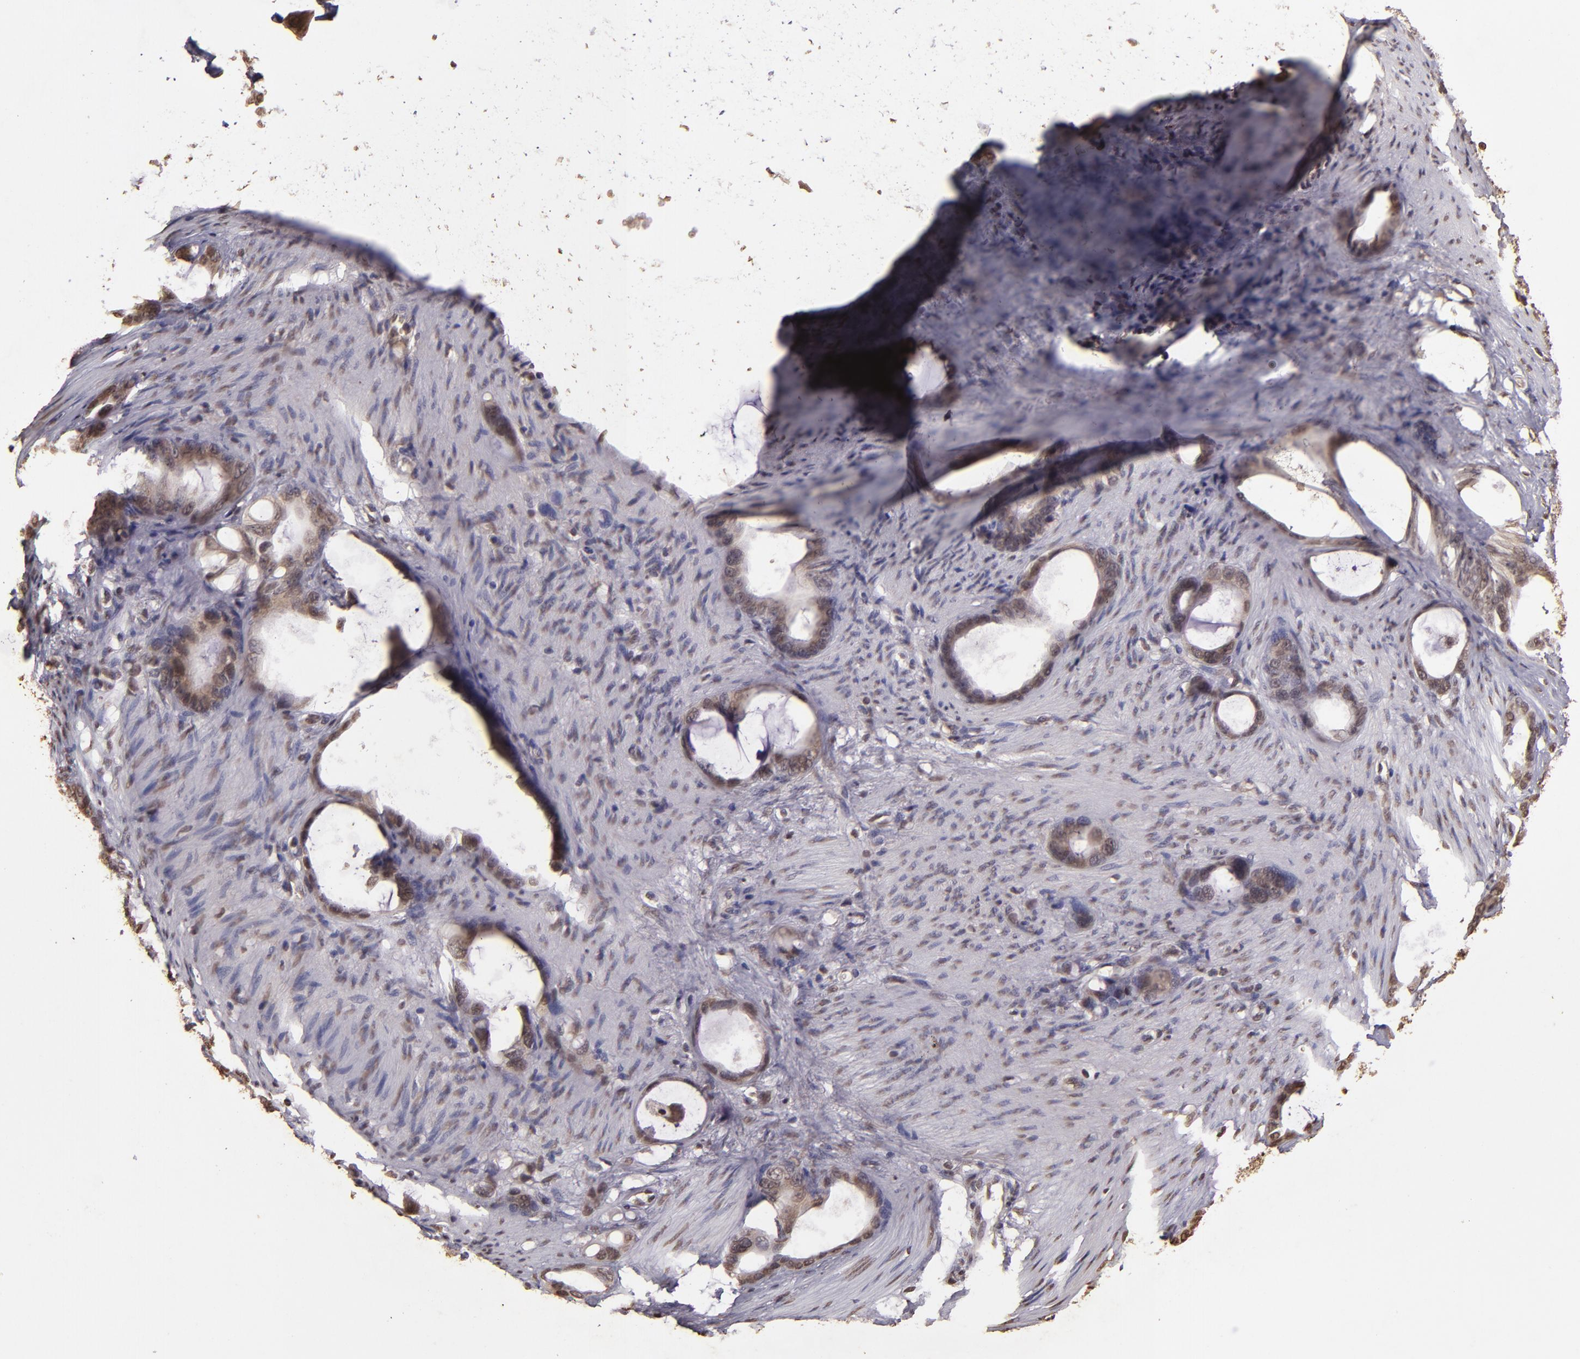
{"staining": {"intensity": "weak", "quantity": ">75%", "location": "cytoplasmic/membranous,nuclear"}, "tissue": "stomach cancer", "cell_type": "Tumor cells", "image_type": "cancer", "snomed": [{"axis": "morphology", "description": "Adenocarcinoma, NOS"}, {"axis": "topography", "description": "Stomach"}], "caption": "Immunohistochemical staining of human stomach cancer exhibits weak cytoplasmic/membranous and nuclear protein expression in approximately >75% of tumor cells. The staining is performed using DAB brown chromogen to label protein expression. The nuclei are counter-stained blue using hematoxylin.", "gene": "CUL1", "patient": {"sex": "female", "age": 75}}